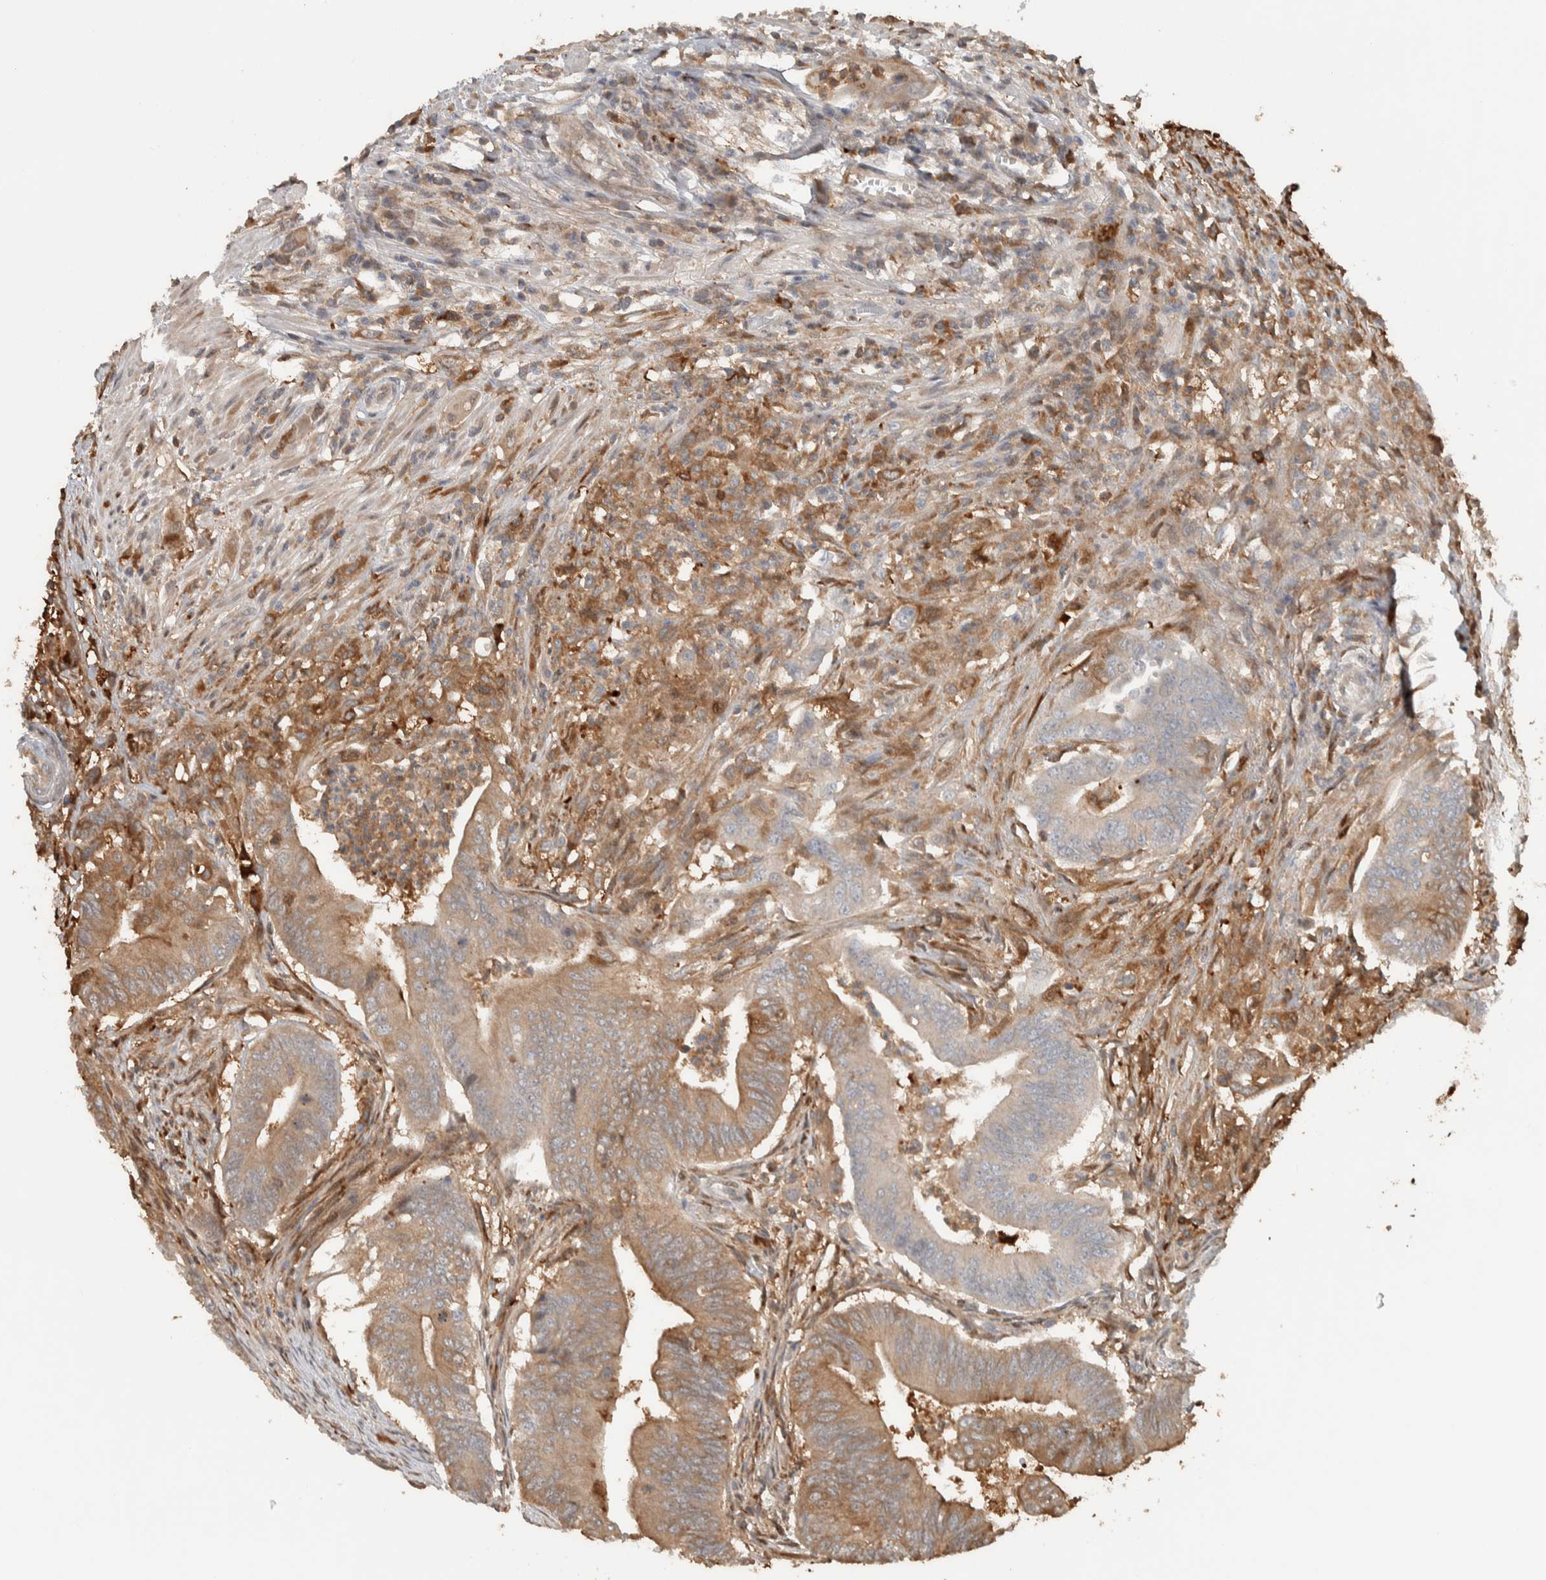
{"staining": {"intensity": "weak", "quantity": ">75%", "location": "cytoplasmic/membranous"}, "tissue": "colorectal cancer", "cell_type": "Tumor cells", "image_type": "cancer", "snomed": [{"axis": "morphology", "description": "Adenoma, NOS"}, {"axis": "morphology", "description": "Adenocarcinoma, NOS"}, {"axis": "topography", "description": "Colon"}], "caption": "A micrograph of human colorectal adenocarcinoma stained for a protein displays weak cytoplasmic/membranous brown staining in tumor cells.", "gene": "CNTROB", "patient": {"sex": "male", "age": 79}}